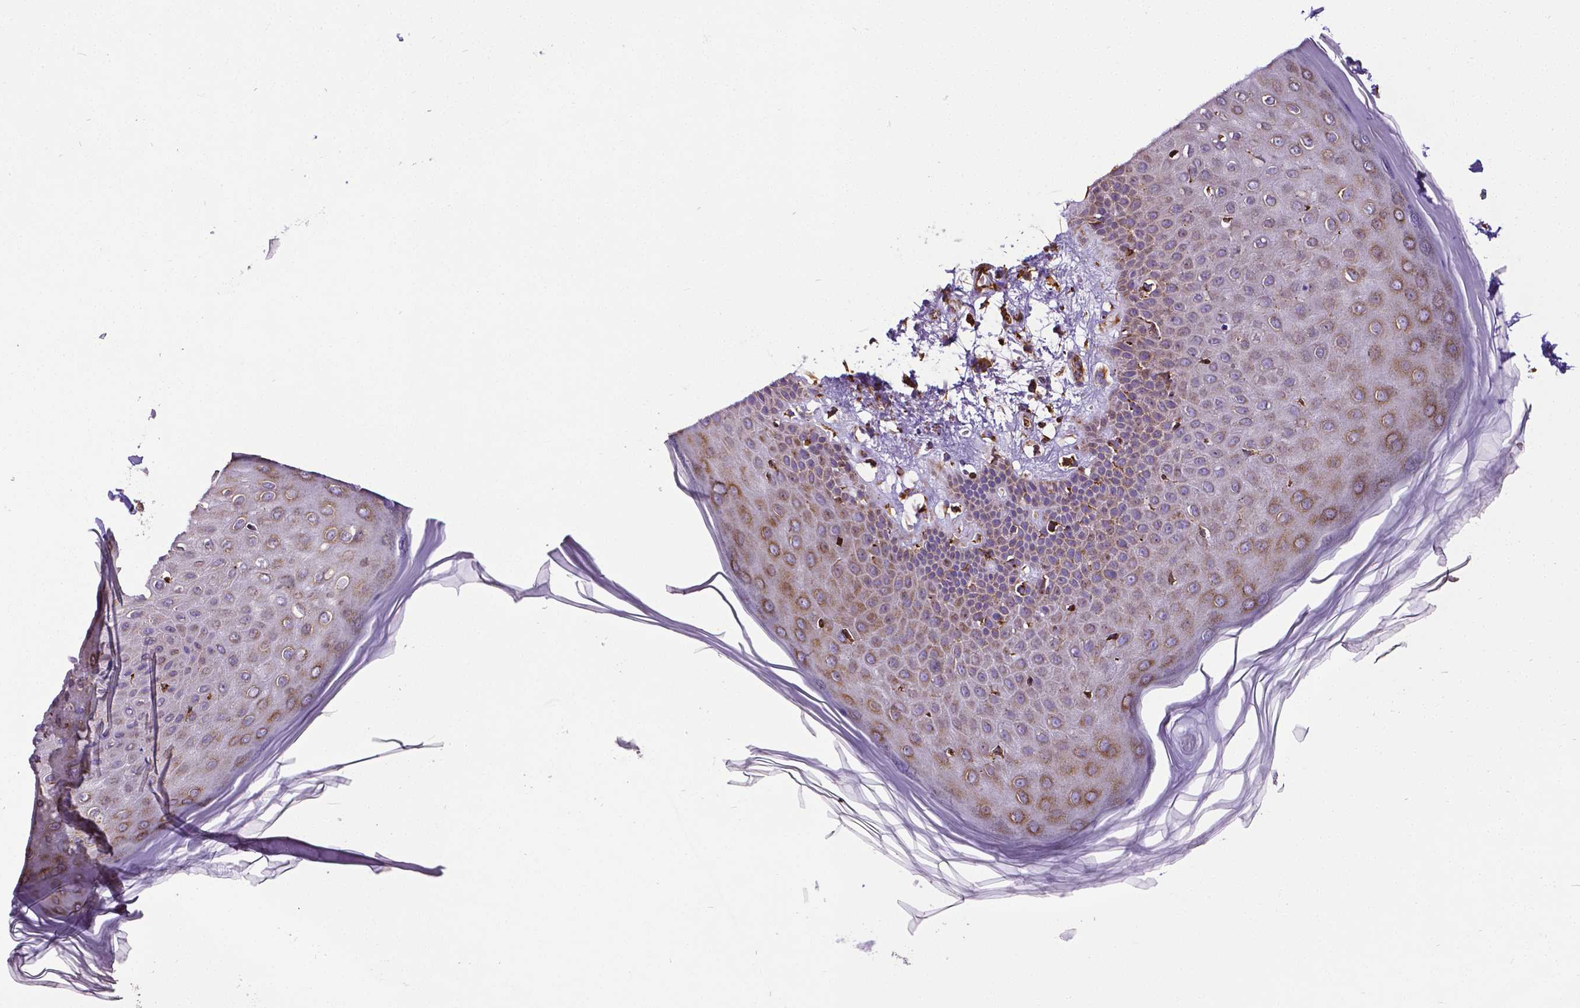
{"staining": {"intensity": "moderate", "quantity": ">75%", "location": "cytoplasmic/membranous"}, "tissue": "skin", "cell_type": "Fibroblasts", "image_type": "normal", "snomed": [{"axis": "morphology", "description": "Normal tissue, NOS"}, {"axis": "topography", "description": "Skin"}], "caption": "This histopathology image exhibits benign skin stained with immunohistochemistry (IHC) to label a protein in brown. The cytoplasmic/membranous of fibroblasts show moderate positivity for the protein. Nuclei are counter-stained blue.", "gene": "MTDH", "patient": {"sex": "female", "age": 62}}